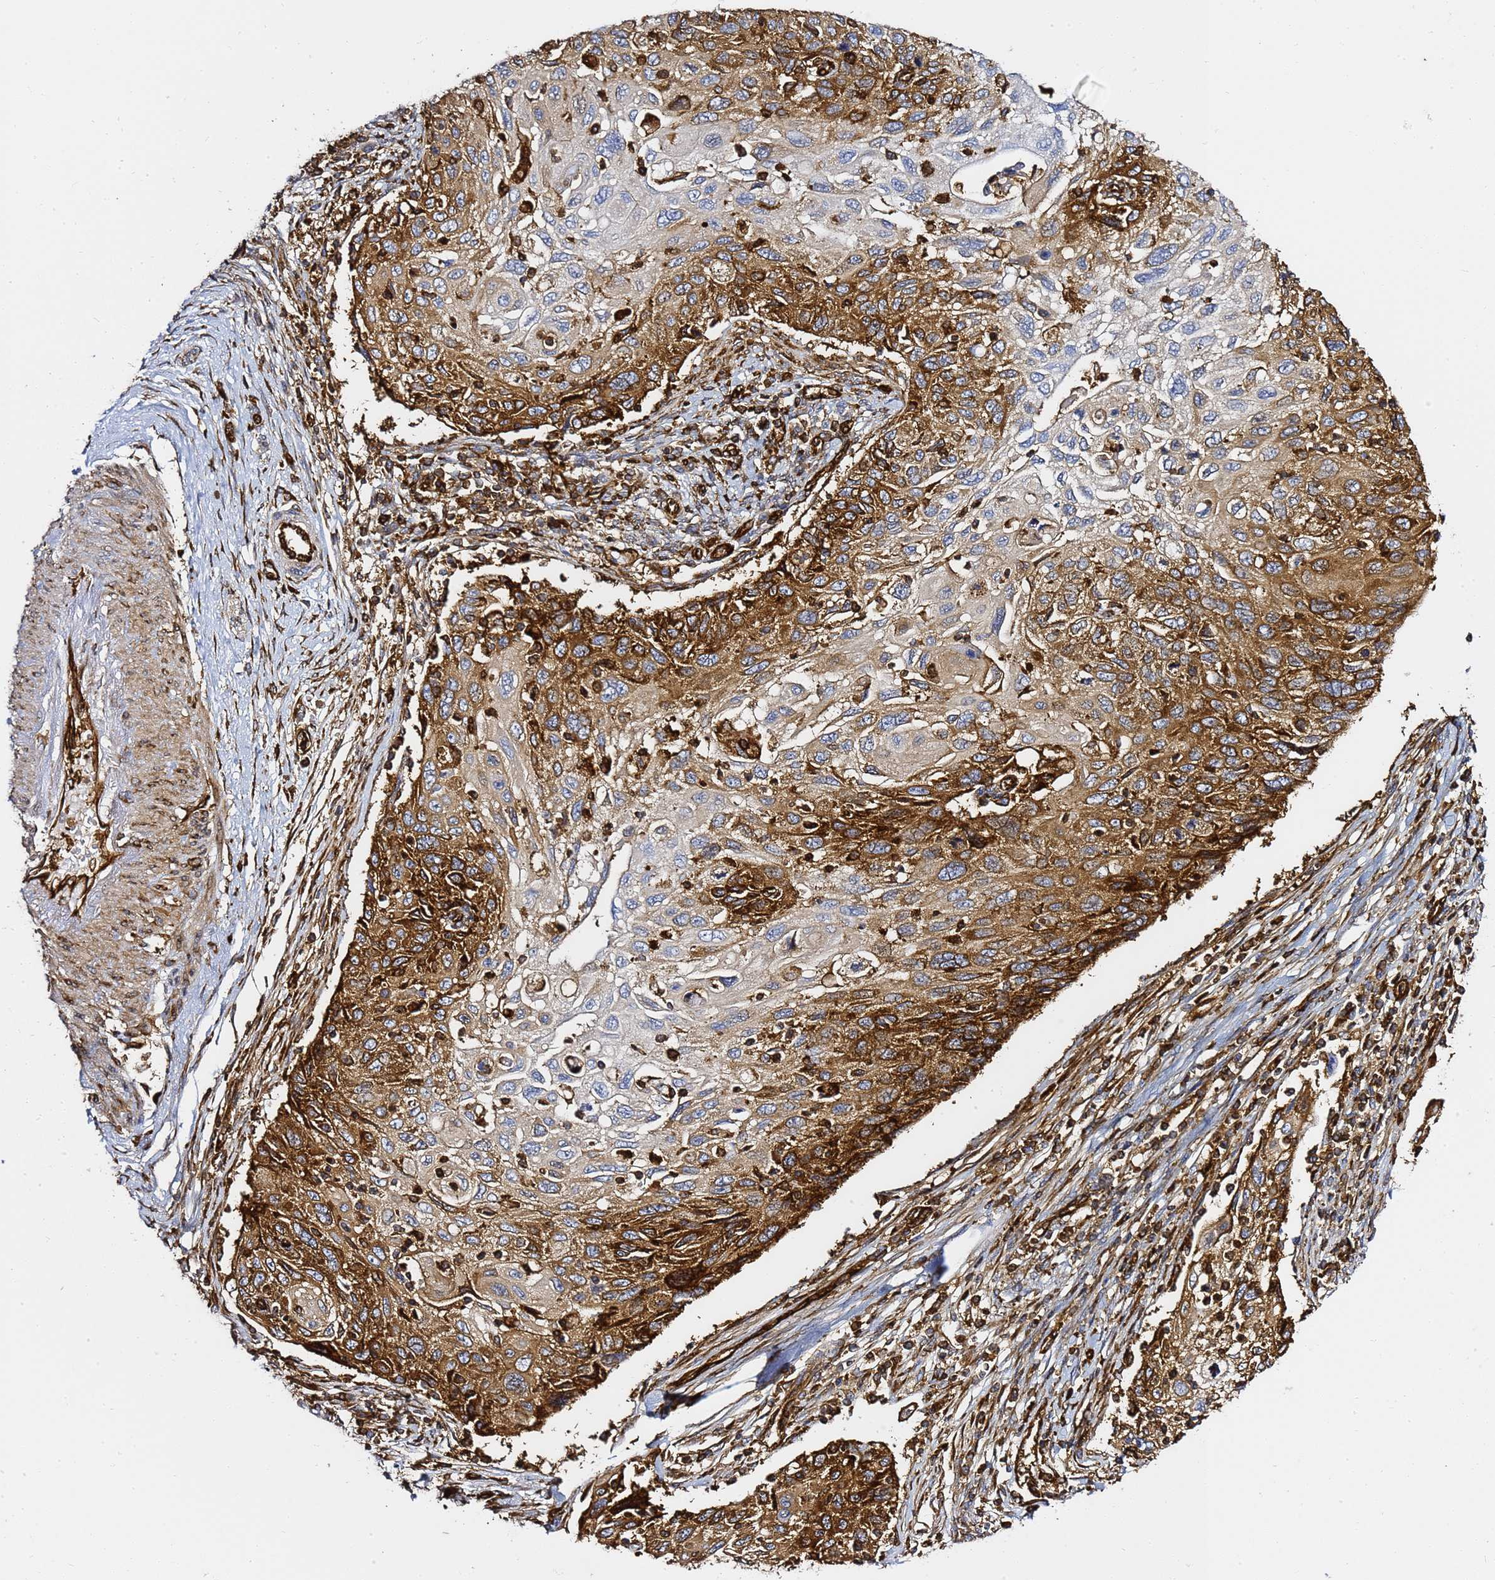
{"staining": {"intensity": "moderate", "quantity": "25%-75%", "location": "cytoplasmic/membranous"}, "tissue": "cervical cancer", "cell_type": "Tumor cells", "image_type": "cancer", "snomed": [{"axis": "morphology", "description": "Squamous cell carcinoma, NOS"}, {"axis": "topography", "description": "Cervix"}], "caption": "This micrograph exhibits immunohistochemistry (IHC) staining of cervical squamous cell carcinoma, with medium moderate cytoplasmic/membranous expression in approximately 25%-75% of tumor cells.", "gene": "ZBTB8OS", "patient": {"sex": "female", "age": 70}}